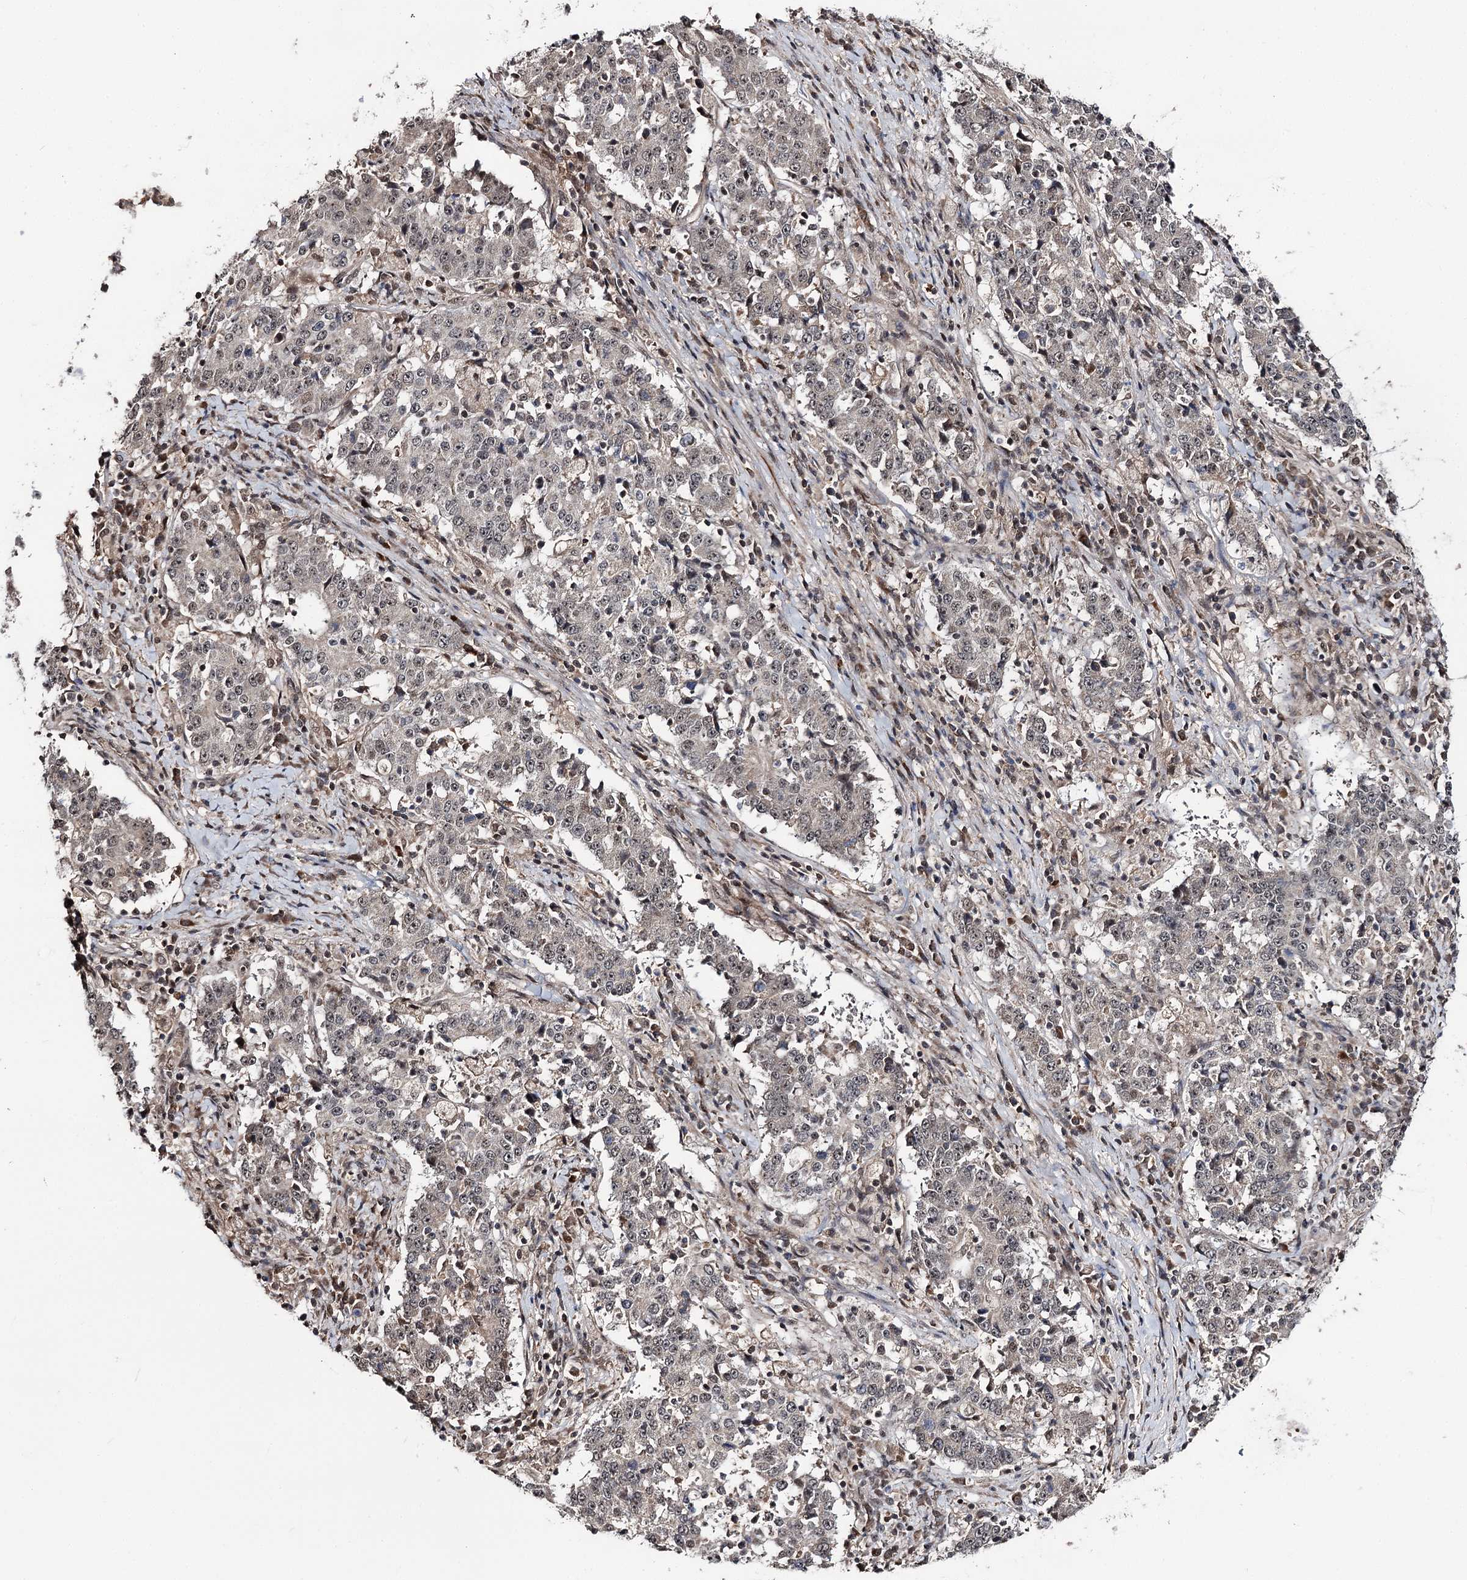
{"staining": {"intensity": "weak", "quantity": "25%-75%", "location": "cytoplasmic/membranous,nuclear"}, "tissue": "stomach cancer", "cell_type": "Tumor cells", "image_type": "cancer", "snomed": [{"axis": "morphology", "description": "Adenocarcinoma, NOS"}, {"axis": "topography", "description": "Stomach"}], "caption": "Weak cytoplasmic/membranous and nuclear protein positivity is appreciated in about 25%-75% of tumor cells in stomach cancer. (brown staining indicates protein expression, while blue staining denotes nuclei).", "gene": "FAM53B", "patient": {"sex": "male", "age": 59}}